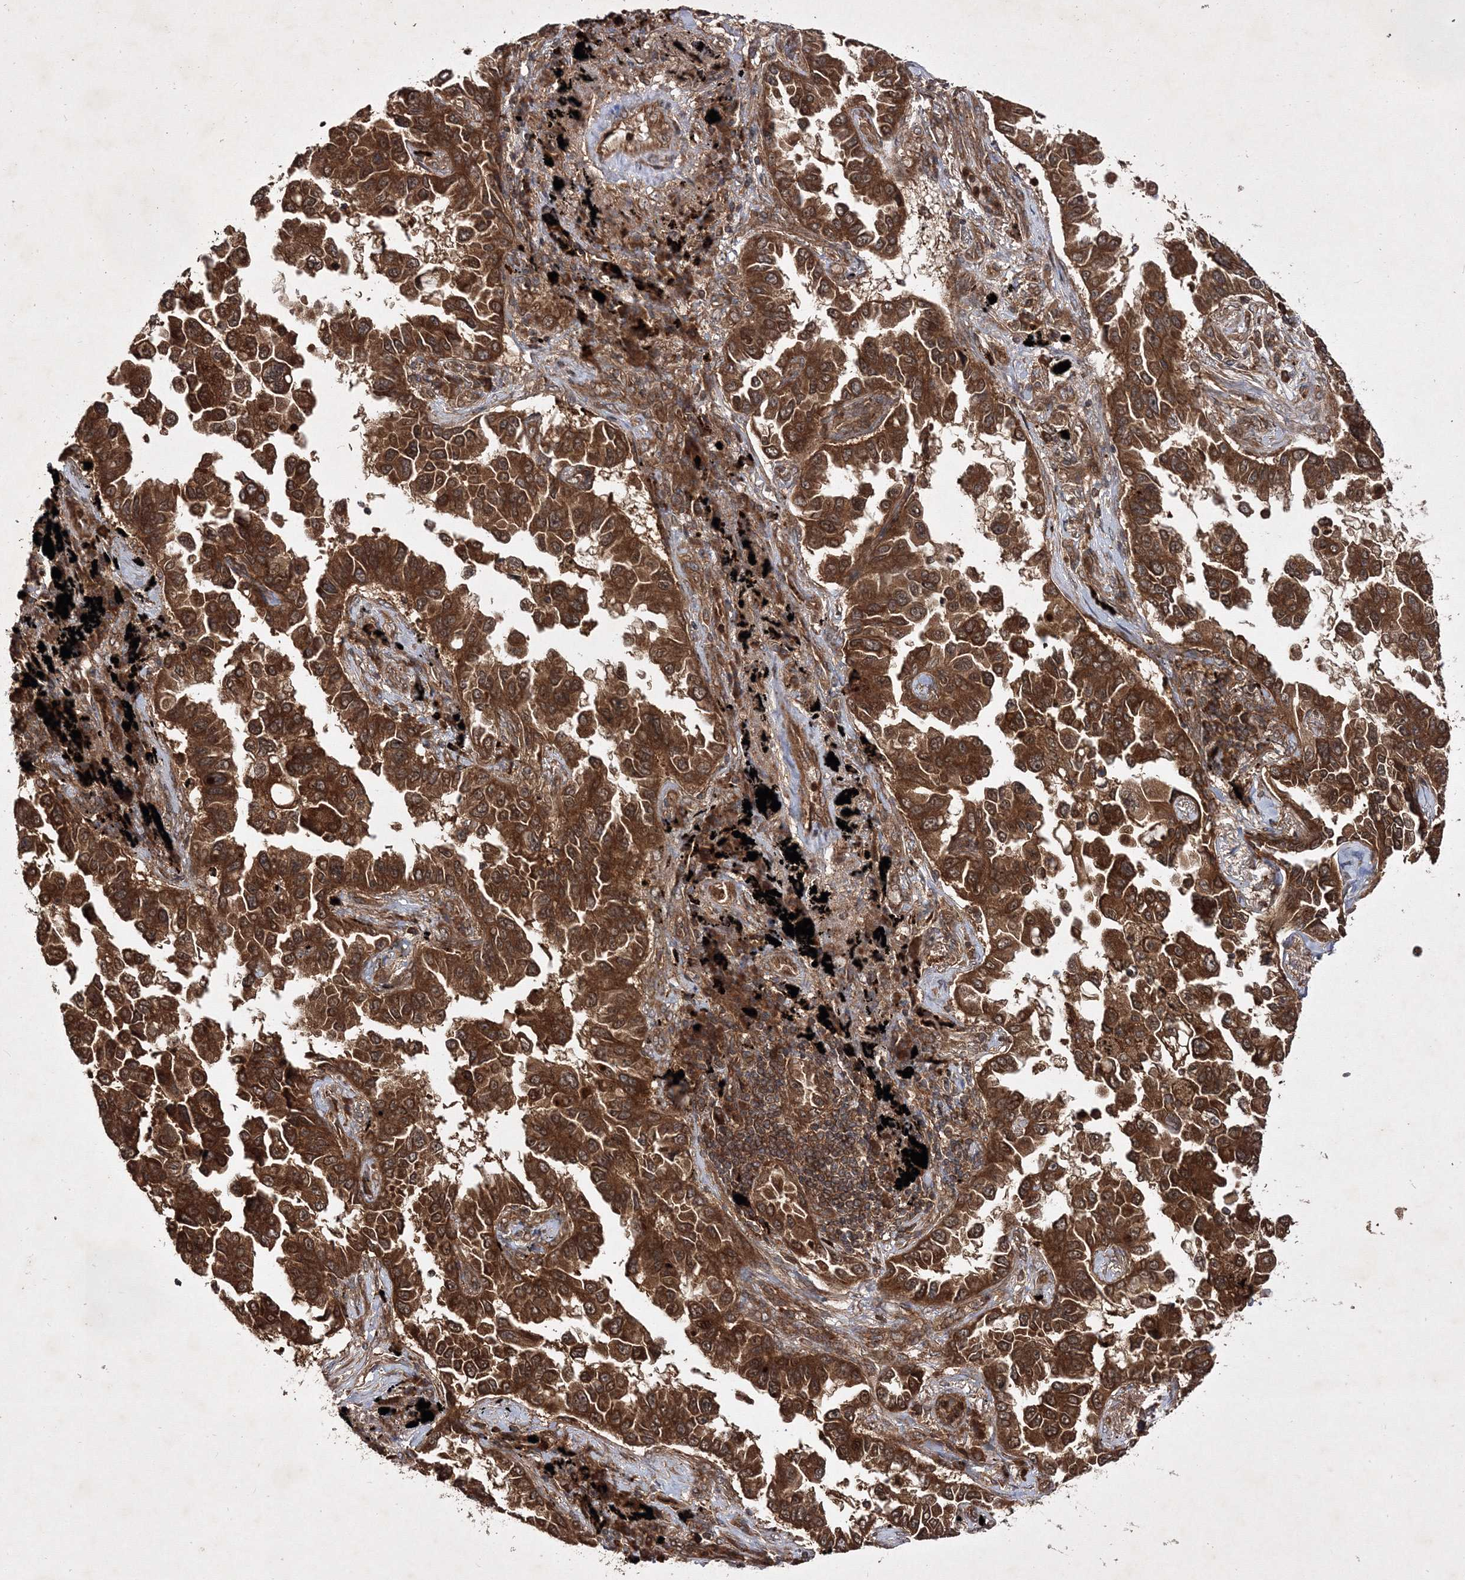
{"staining": {"intensity": "strong", "quantity": ">75%", "location": "cytoplasmic/membranous"}, "tissue": "lung cancer", "cell_type": "Tumor cells", "image_type": "cancer", "snomed": [{"axis": "morphology", "description": "Adenocarcinoma, NOS"}, {"axis": "topography", "description": "Lung"}], "caption": "This micrograph demonstrates immunohistochemistry staining of human lung cancer, with high strong cytoplasmic/membranous expression in about >75% of tumor cells.", "gene": "DNAJC13", "patient": {"sex": "female", "age": 67}}